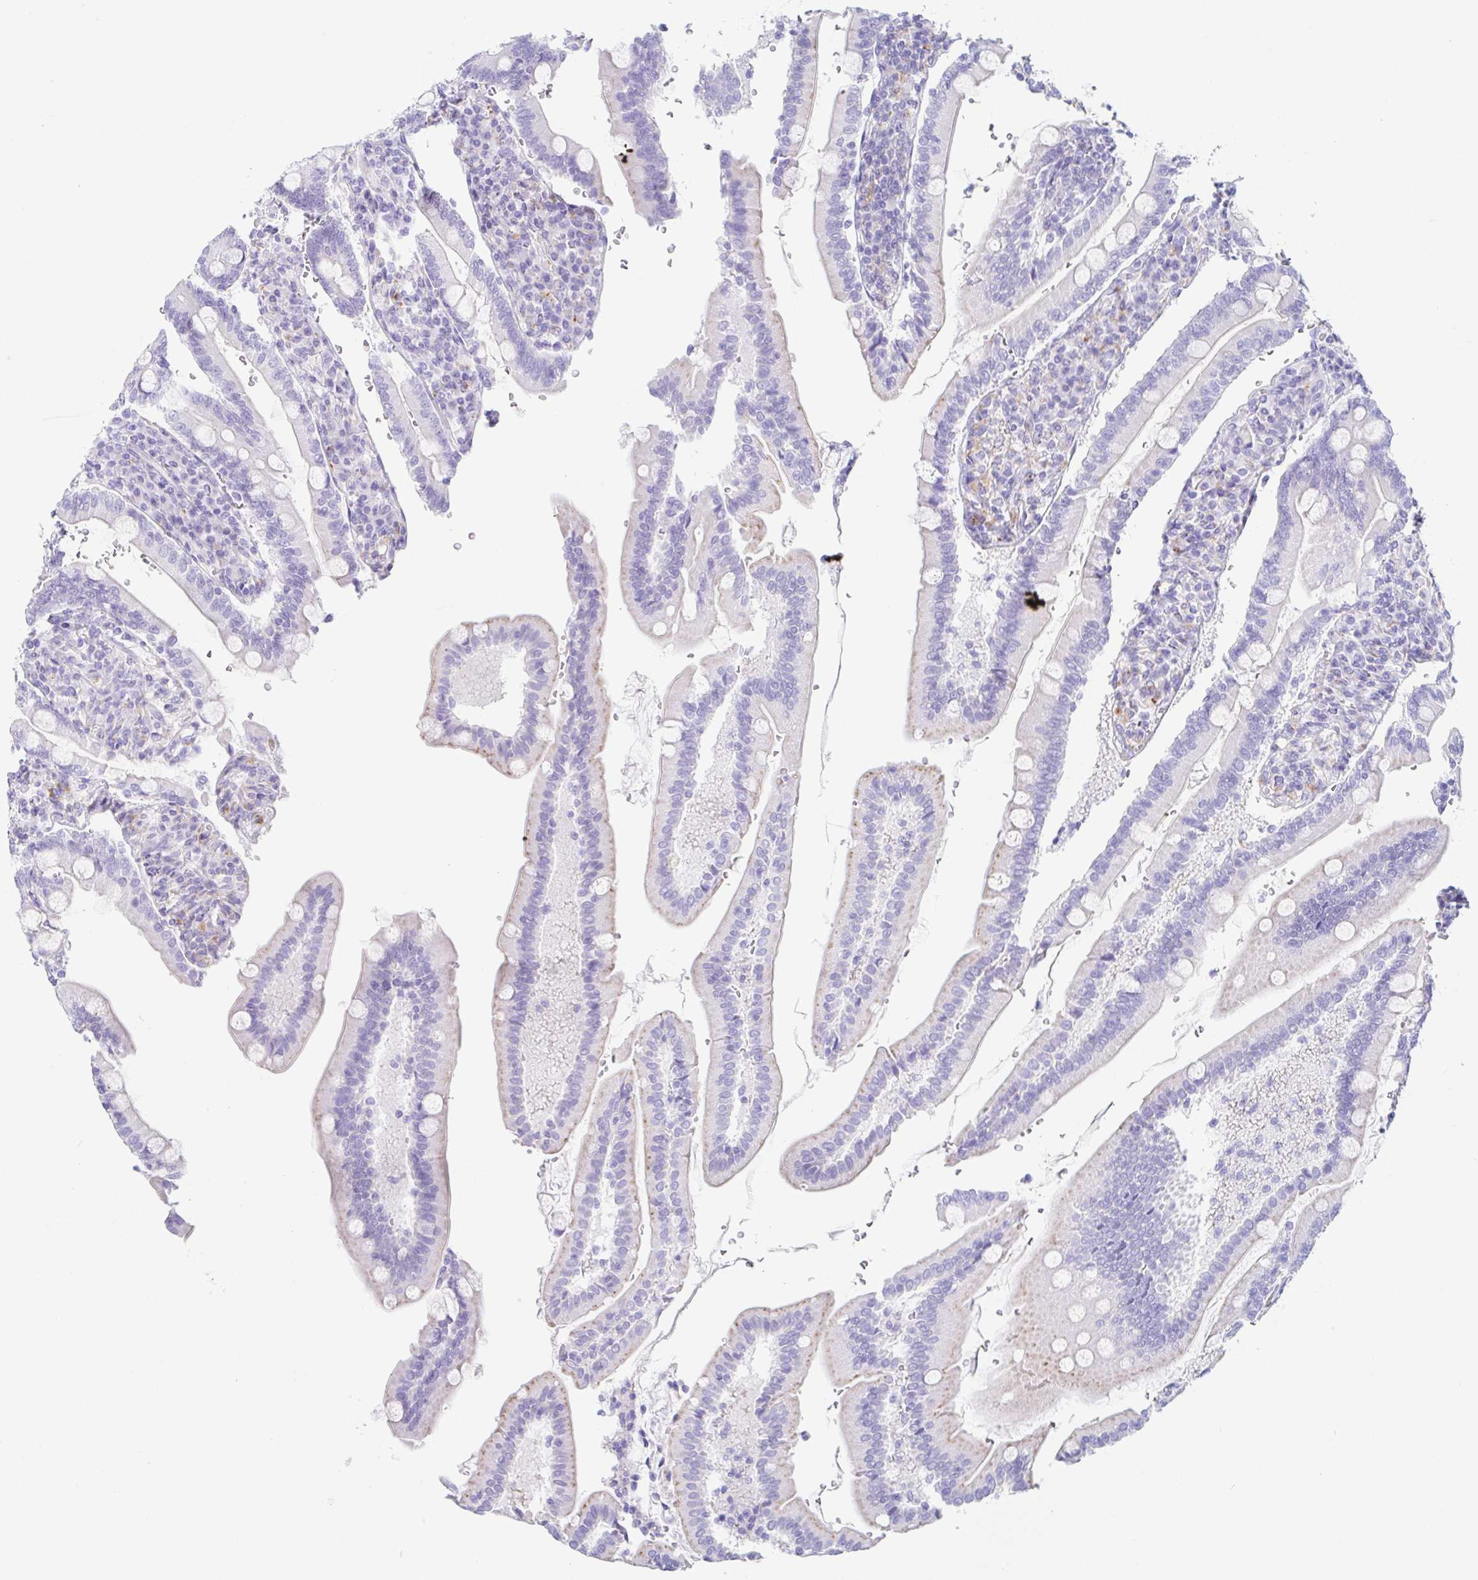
{"staining": {"intensity": "moderate", "quantity": "25%-75%", "location": "cytoplasmic/membranous"}, "tissue": "duodenum", "cell_type": "Glandular cells", "image_type": "normal", "snomed": [{"axis": "morphology", "description": "Normal tissue, NOS"}, {"axis": "topography", "description": "Duodenum"}], "caption": "Duodenum stained for a protein displays moderate cytoplasmic/membranous positivity in glandular cells. Immunohistochemistry stains the protein of interest in brown and the nuclei are stained blue.", "gene": "DKK4", "patient": {"sex": "female", "age": 67}}